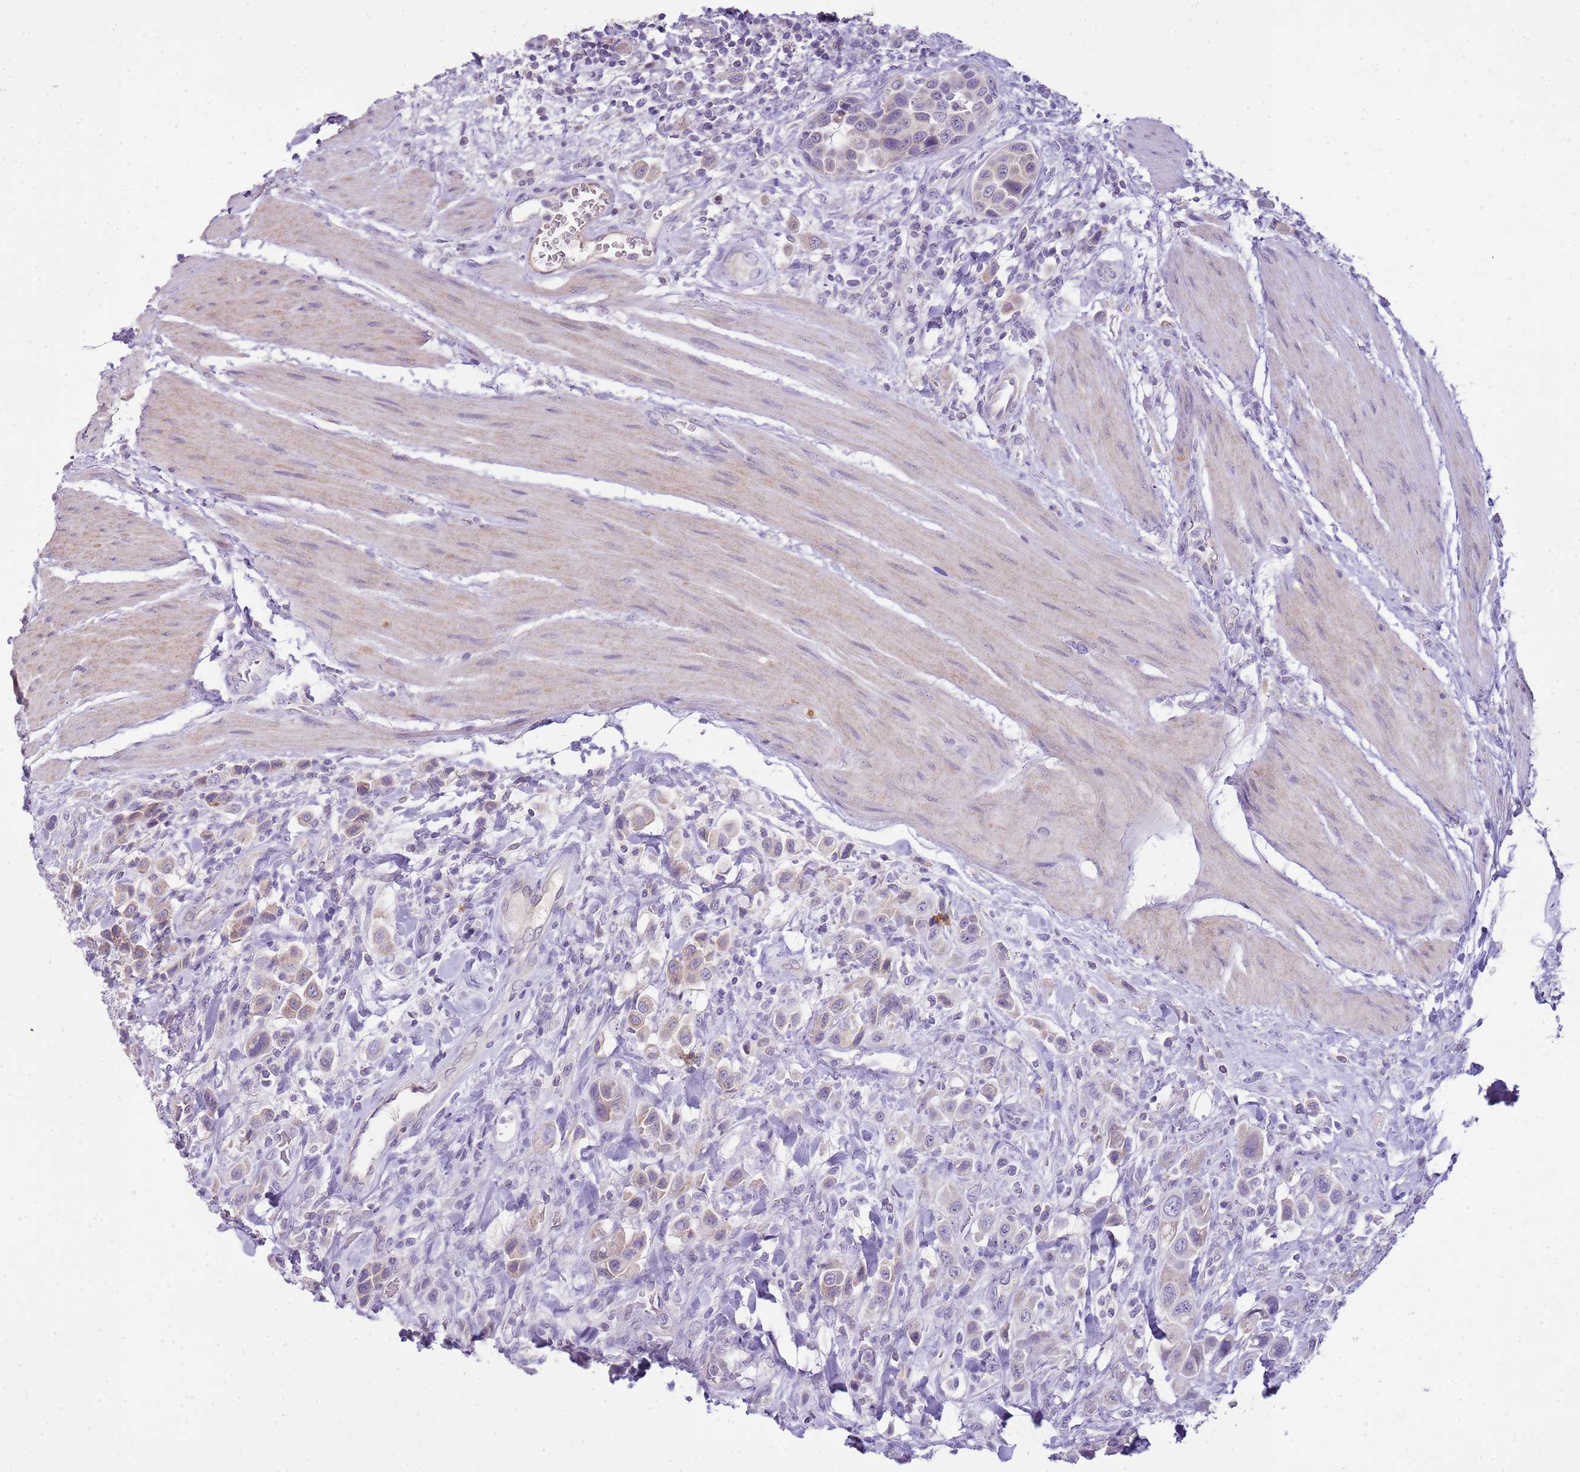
{"staining": {"intensity": "weak", "quantity": "25%-75%", "location": "cytoplasmic/membranous"}, "tissue": "urothelial cancer", "cell_type": "Tumor cells", "image_type": "cancer", "snomed": [{"axis": "morphology", "description": "Urothelial carcinoma, High grade"}, {"axis": "topography", "description": "Urinary bladder"}], "caption": "Protein analysis of urothelial carcinoma (high-grade) tissue exhibits weak cytoplasmic/membranous expression in about 25%-75% of tumor cells. Nuclei are stained in blue.", "gene": "FABP2", "patient": {"sex": "male", "age": 50}}